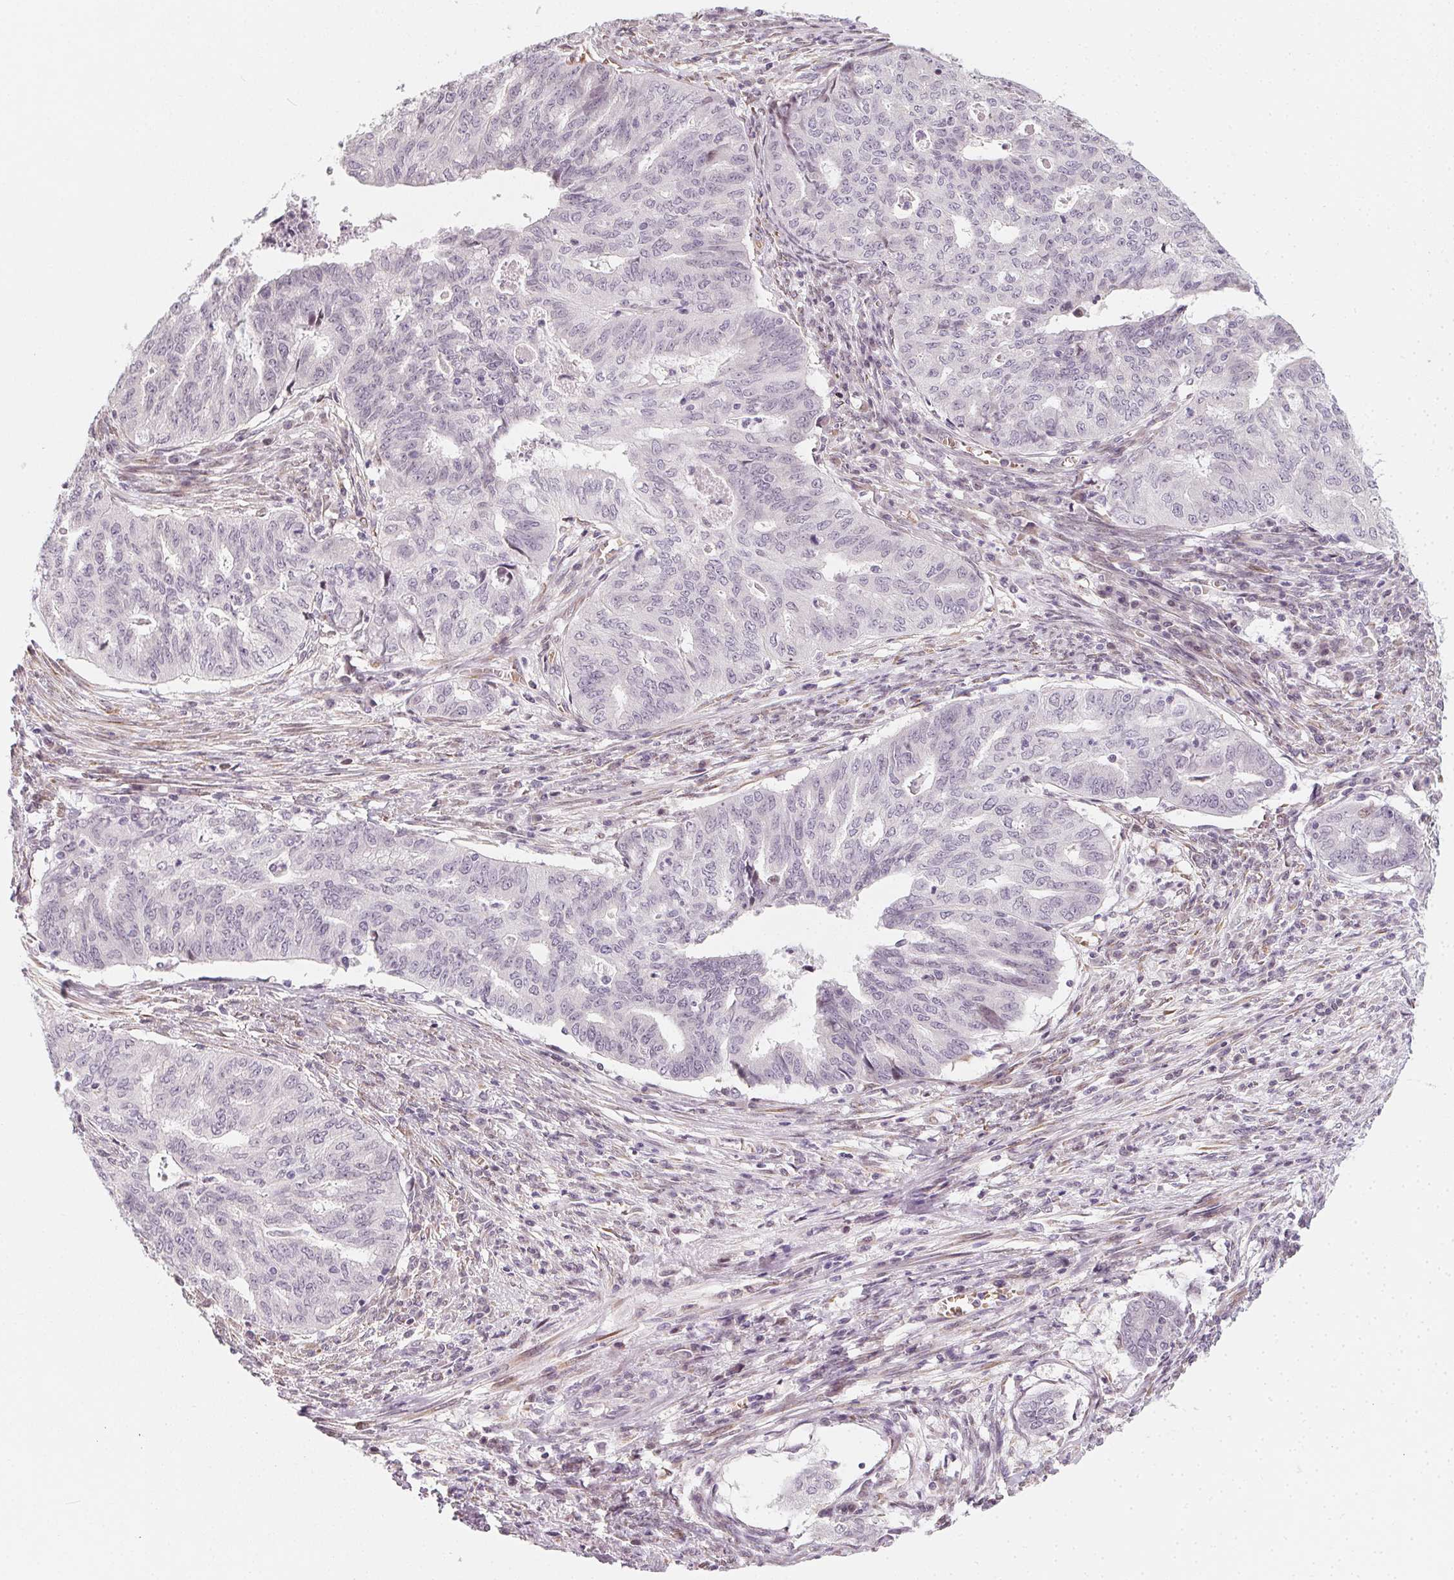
{"staining": {"intensity": "negative", "quantity": "none", "location": "none"}, "tissue": "endometrial cancer", "cell_type": "Tumor cells", "image_type": "cancer", "snomed": [{"axis": "morphology", "description": "Adenocarcinoma, NOS"}, {"axis": "topography", "description": "Endometrium"}], "caption": "Human endometrial cancer (adenocarcinoma) stained for a protein using immunohistochemistry (IHC) demonstrates no positivity in tumor cells.", "gene": "CCDC96", "patient": {"sex": "female", "age": 79}}